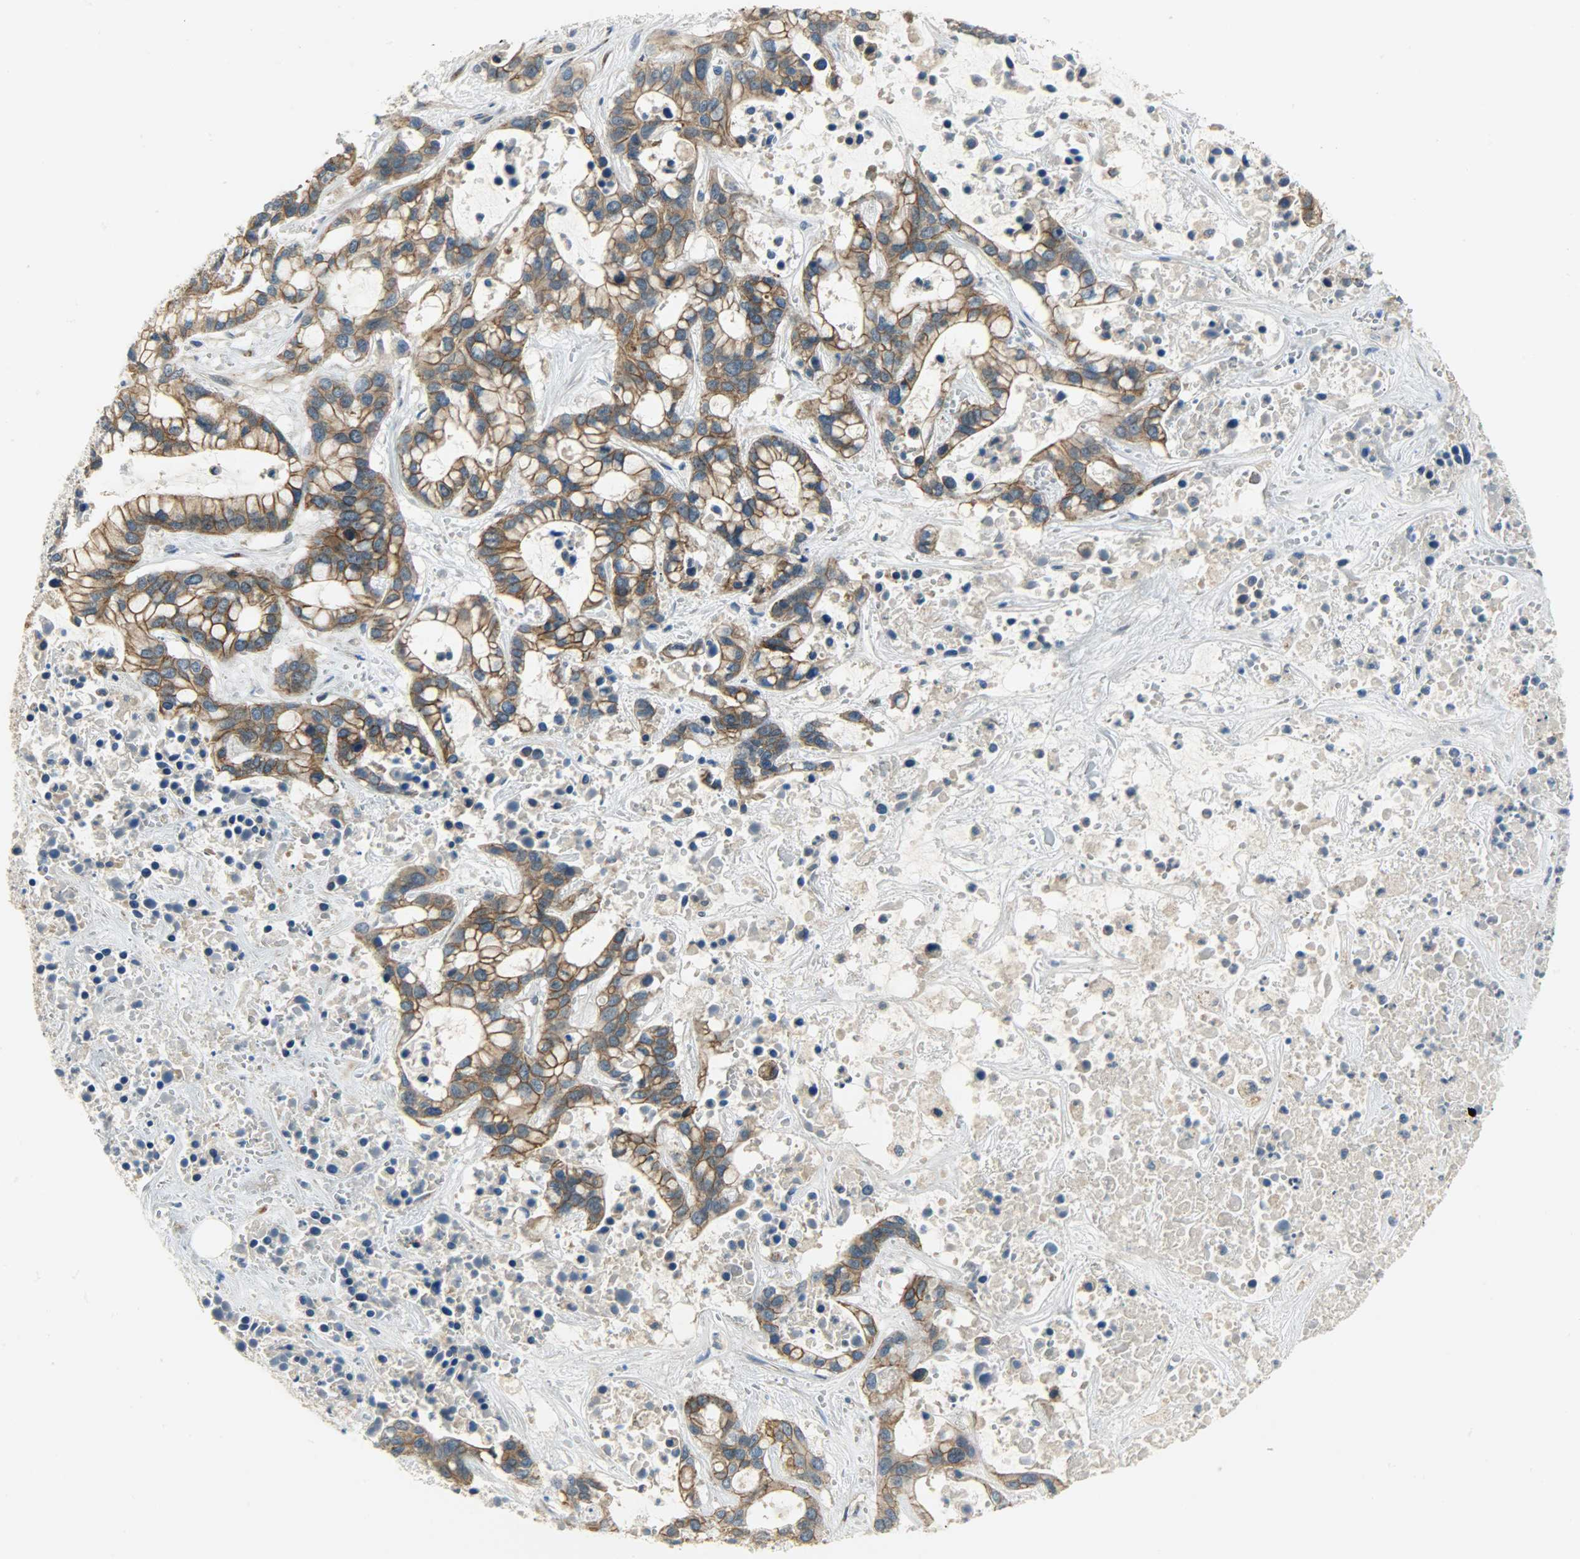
{"staining": {"intensity": "moderate", "quantity": ">75%", "location": "cytoplasmic/membranous"}, "tissue": "liver cancer", "cell_type": "Tumor cells", "image_type": "cancer", "snomed": [{"axis": "morphology", "description": "Cholangiocarcinoma"}, {"axis": "topography", "description": "Liver"}], "caption": "Brown immunohistochemical staining in human cholangiocarcinoma (liver) displays moderate cytoplasmic/membranous staining in about >75% of tumor cells.", "gene": "KIAA1217", "patient": {"sex": "female", "age": 65}}